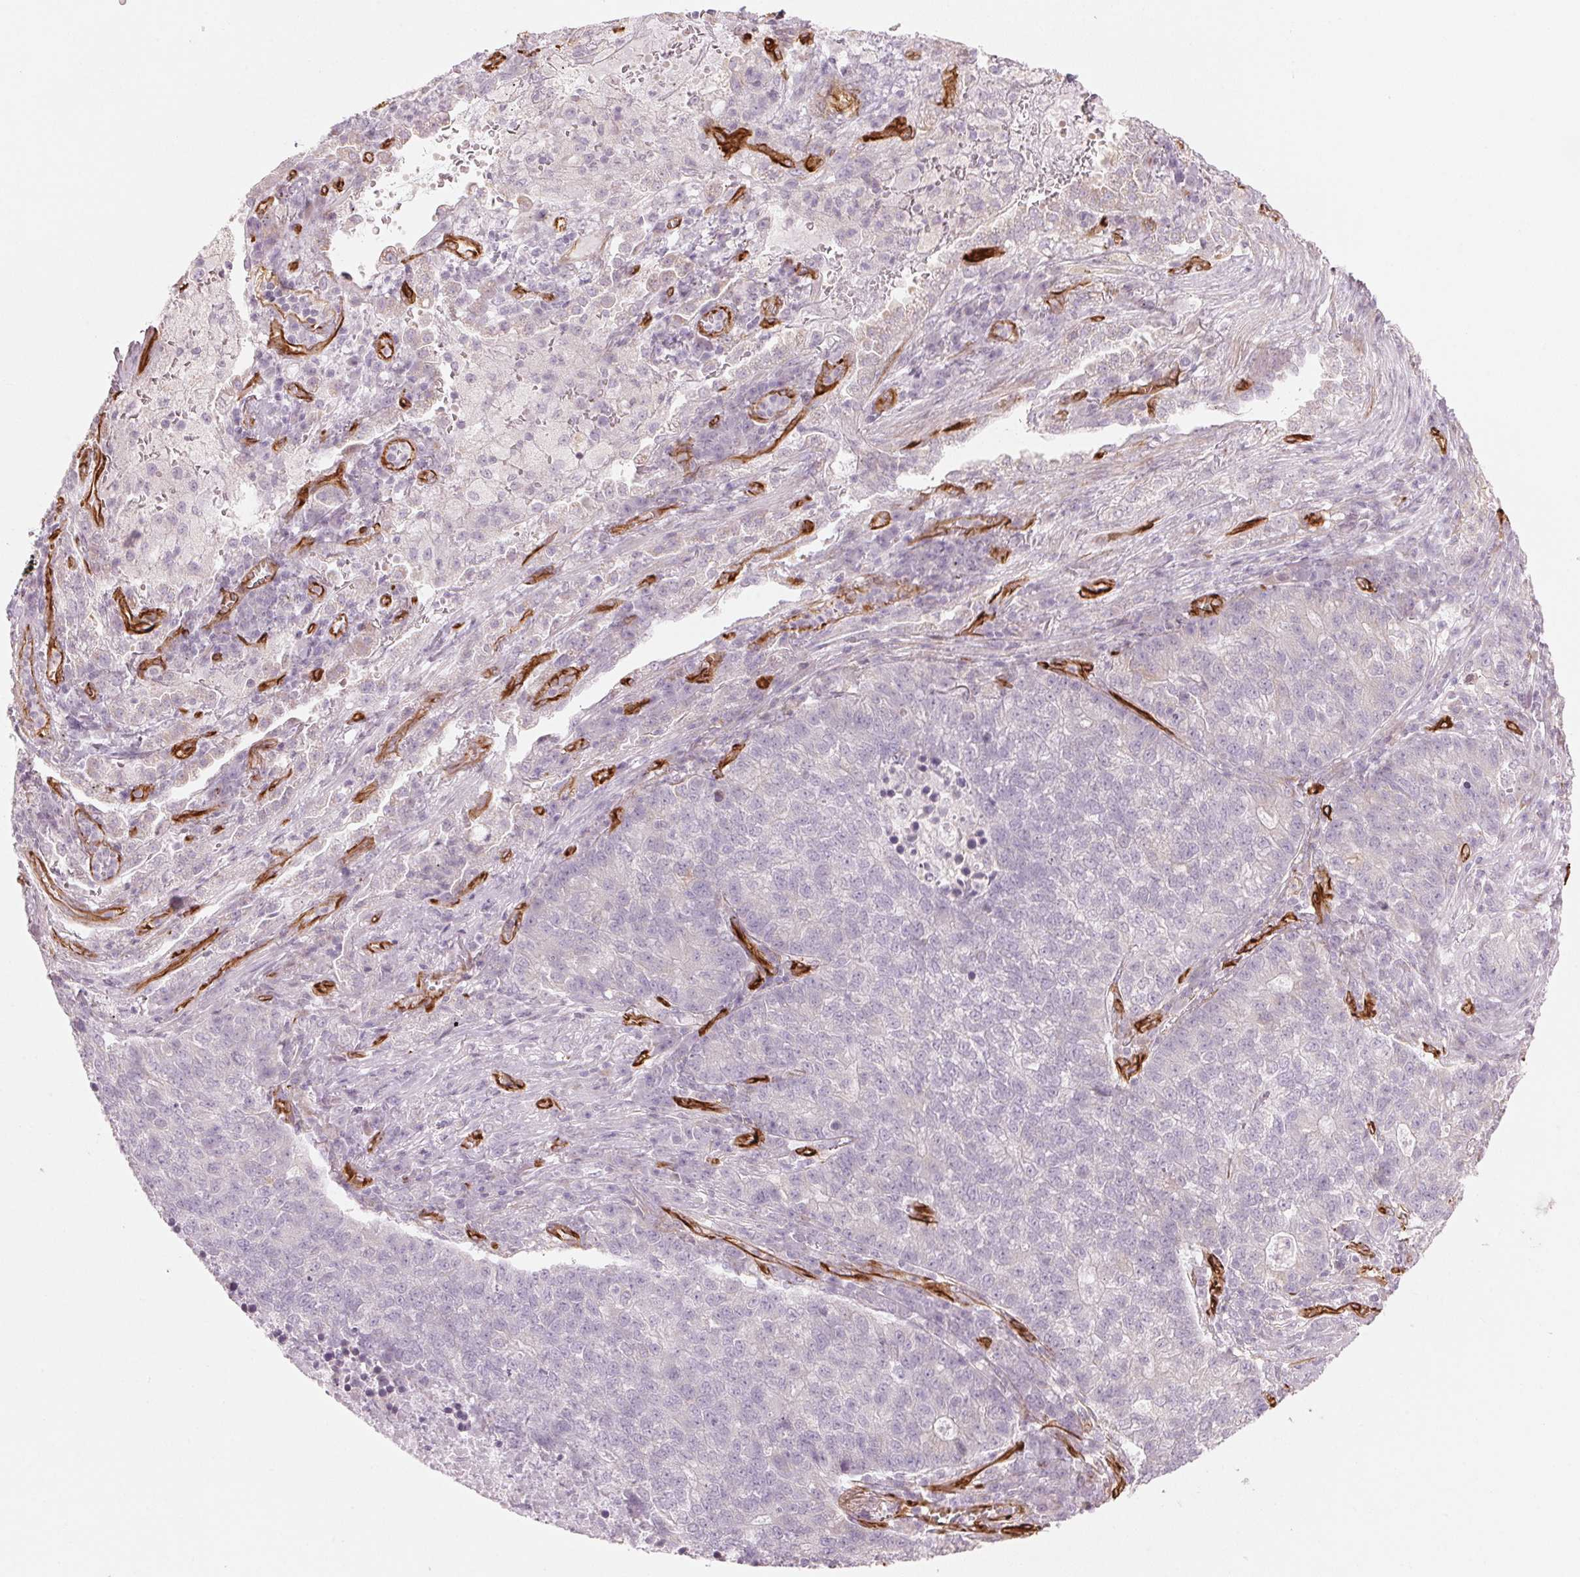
{"staining": {"intensity": "negative", "quantity": "none", "location": "none"}, "tissue": "lung cancer", "cell_type": "Tumor cells", "image_type": "cancer", "snomed": [{"axis": "morphology", "description": "Adenocarcinoma, NOS"}, {"axis": "topography", "description": "Lung"}], "caption": "An immunohistochemistry (IHC) histopathology image of adenocarcinoma (lung) is shown. There is no staining in tumor cells of adenocarcinoma (lung).", "gene": "CLPS", "patient": {"sex": "male", "age": 57}}